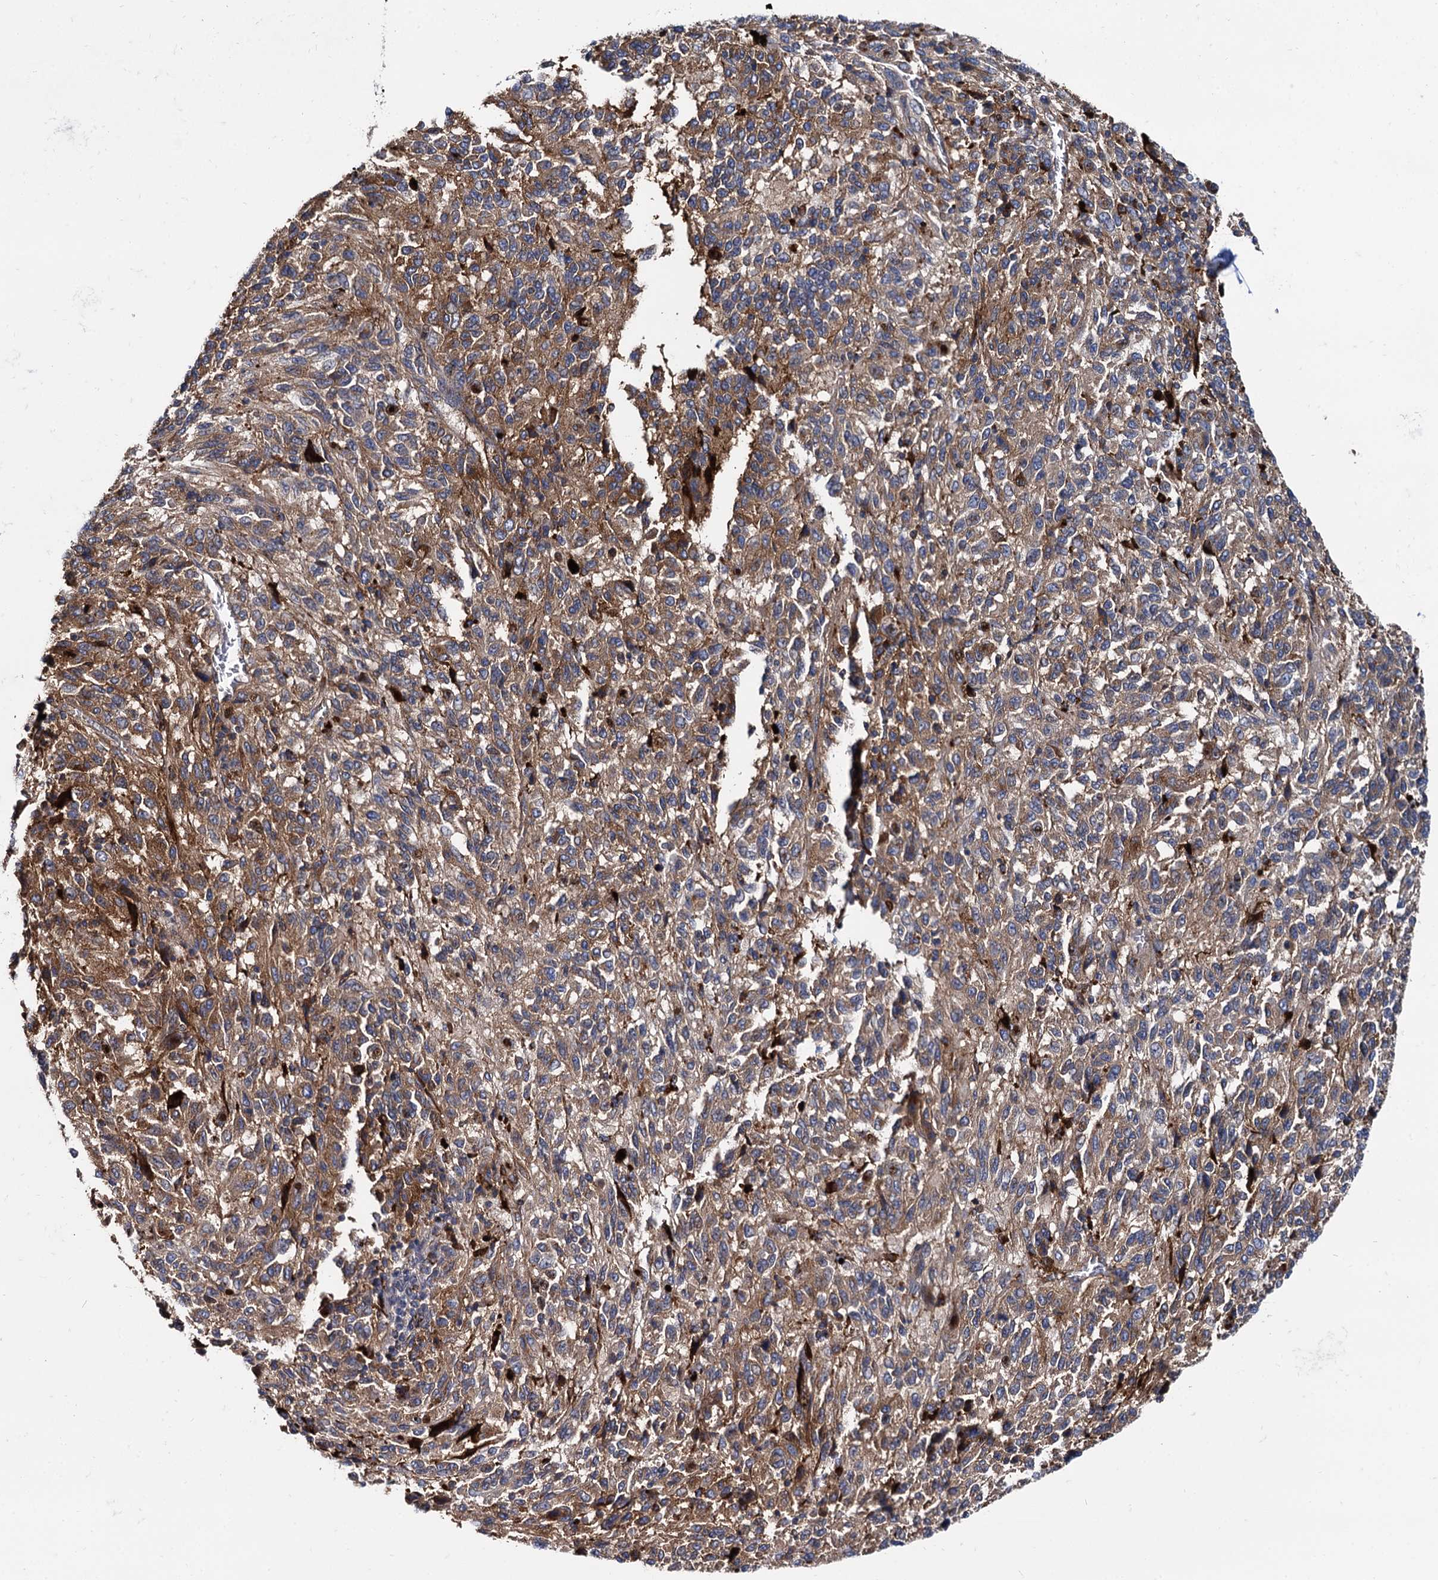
{"staining": {"intensity": "moderate", "quantity": ">75%", "location": "cytoplasmic/membranous"}, "tissue": "melanoma", "cell_type": "Tumor cells", "image_type": "cancer", "snomed": [{"axis": "morphology", "description": "Malignant melanoma, Metastatic site"}, {"axis": "topography", "description": "Lung"}], "caption": "This is an image of immunohistochemistry staining of melanoma, which shows moderate positivity in the cytoplasmic/membranous of tumor cells.", "gene": "APOD", "patient": {"sex": "male", "age": 64}}